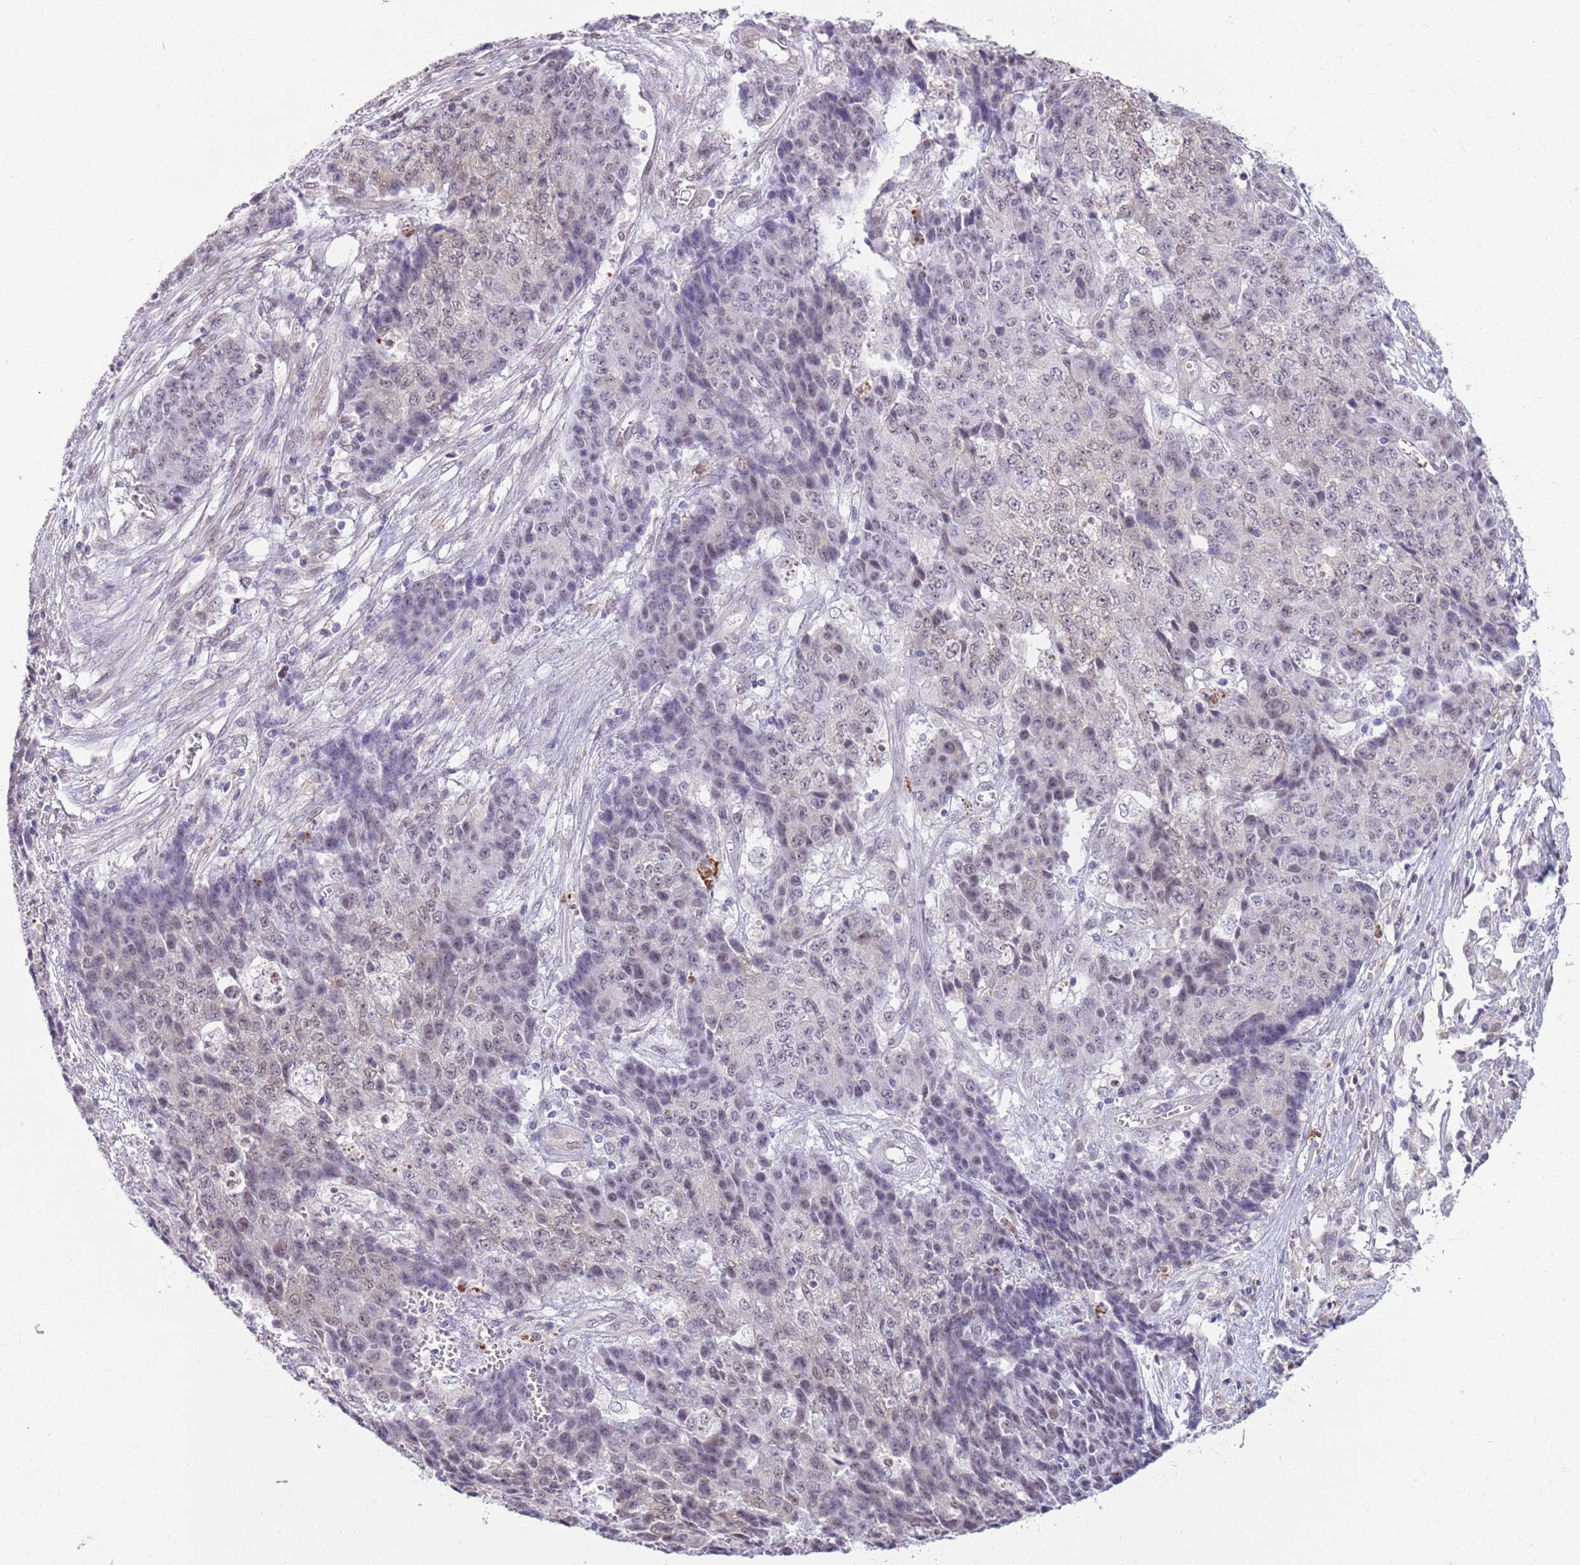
{"staining": {"intensity": "weak", "quantity": "<25%", "location": "nuclear"}, "tissue": "ovarian cancer", "cell_type": "Tumor cells", "image_type": "cancer", "snomed": [{"axis": "morphology", "description": "Carcinoma, endometroid"}, {"axis": "topography", "description": "Ovary"}], "caption": "Immunohistochemistry (IHC) of ovarian cancer (endometroid carcinoma) shows no expression in tumor cells. (DAB IHC with hematoxylin counter stain).", "gene": "DHX32", "patient": {"sex": "female", "age": 42}}